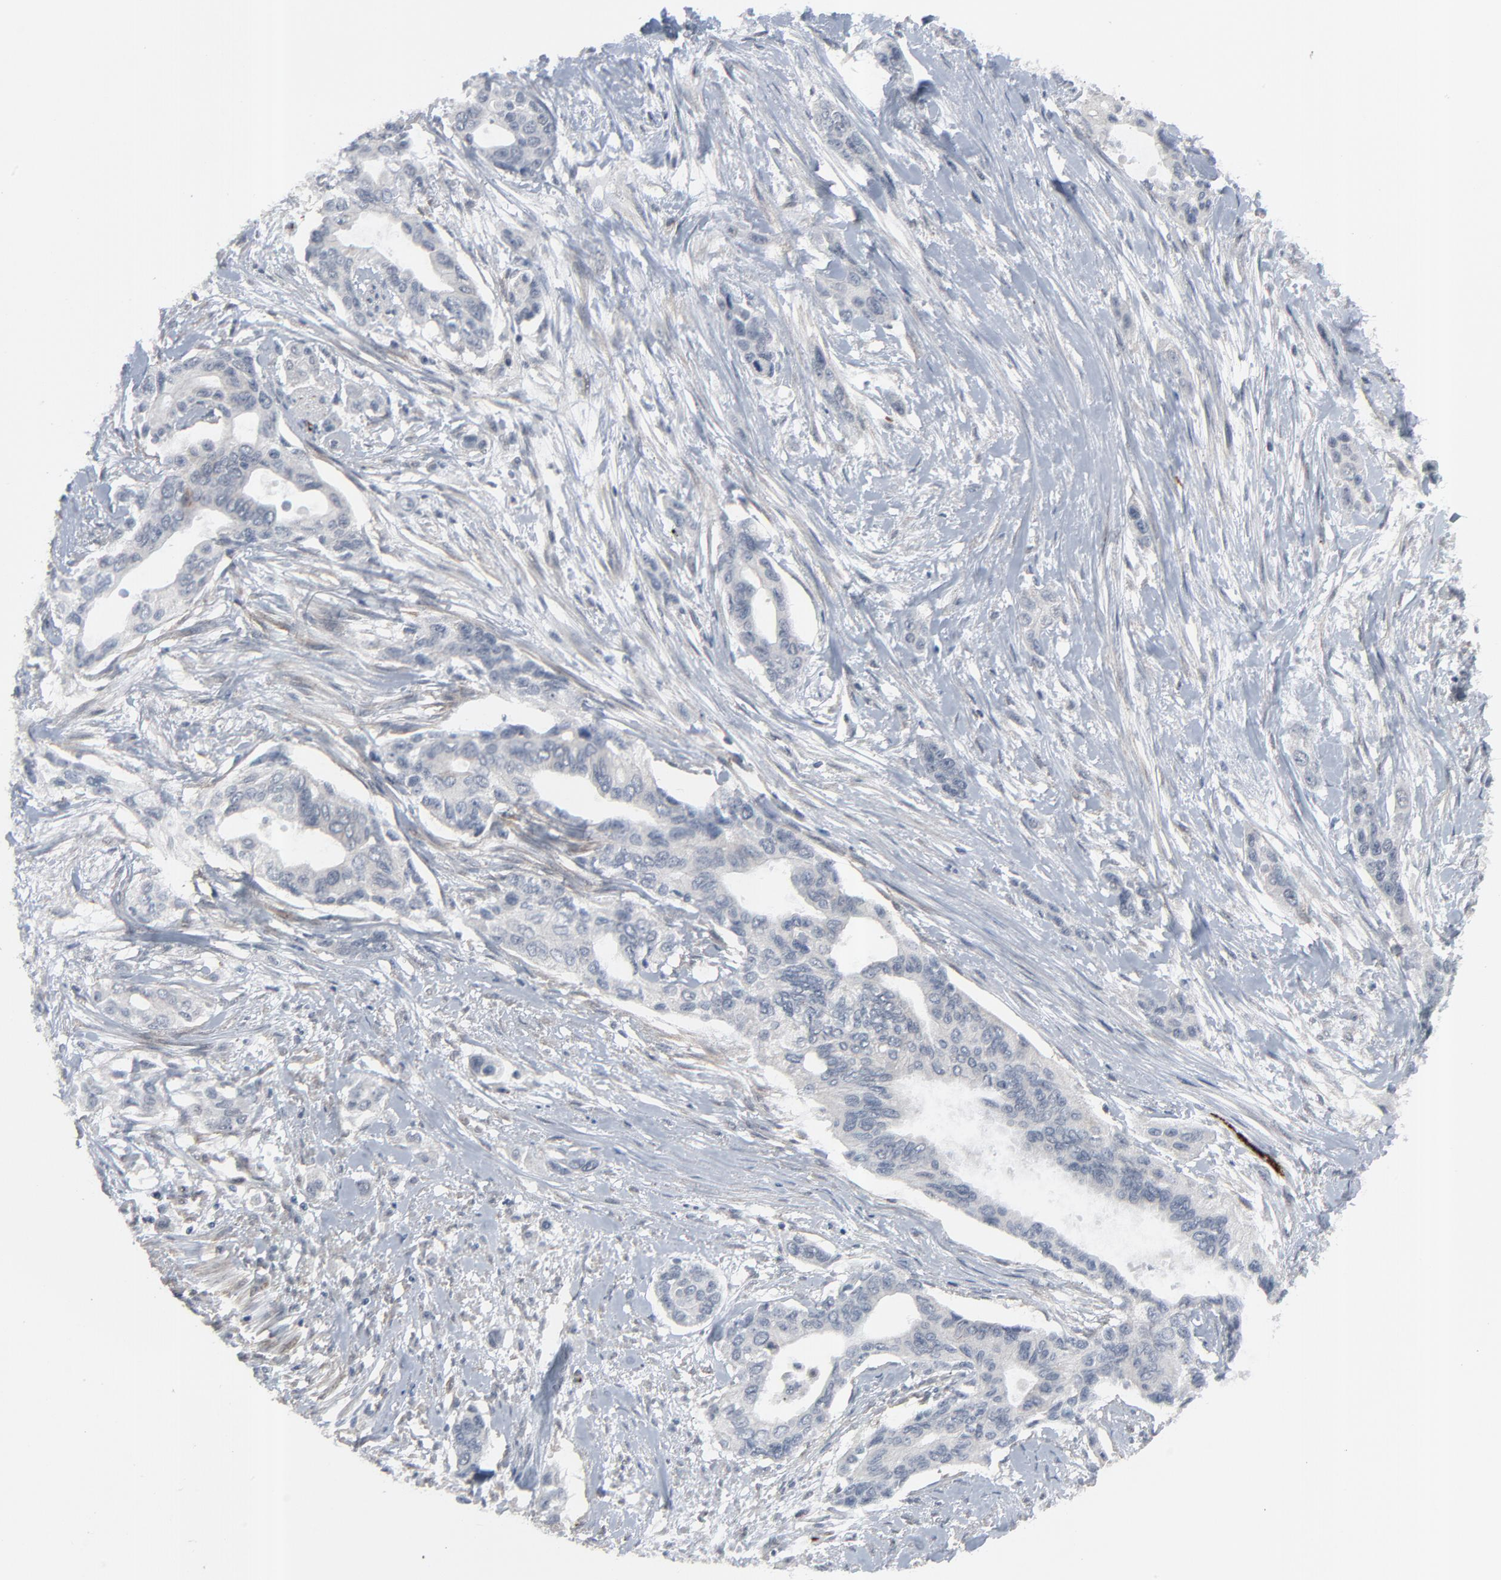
{"staining": {"intensity": "negative", "quantity": "none", "location": "none"}, "tissue": "pancreatic cancer", "cell_type": "Tumor cells", "image_type": "cancer", "snomed": [{"axis": "morphology", "description": "Adenocarcinoma, NOS"}, {"axis": "topography", "description": "Pancreas"}], "caption": "An immunohistochemistry (IHC) micrograph of pancreatic adenocarcinoma is shown. There is no staining in tumor cells of pancreatic adenocarcinoma.", "gene": "NEUROD1", "patient": {"sex": "female", "age": 60}}